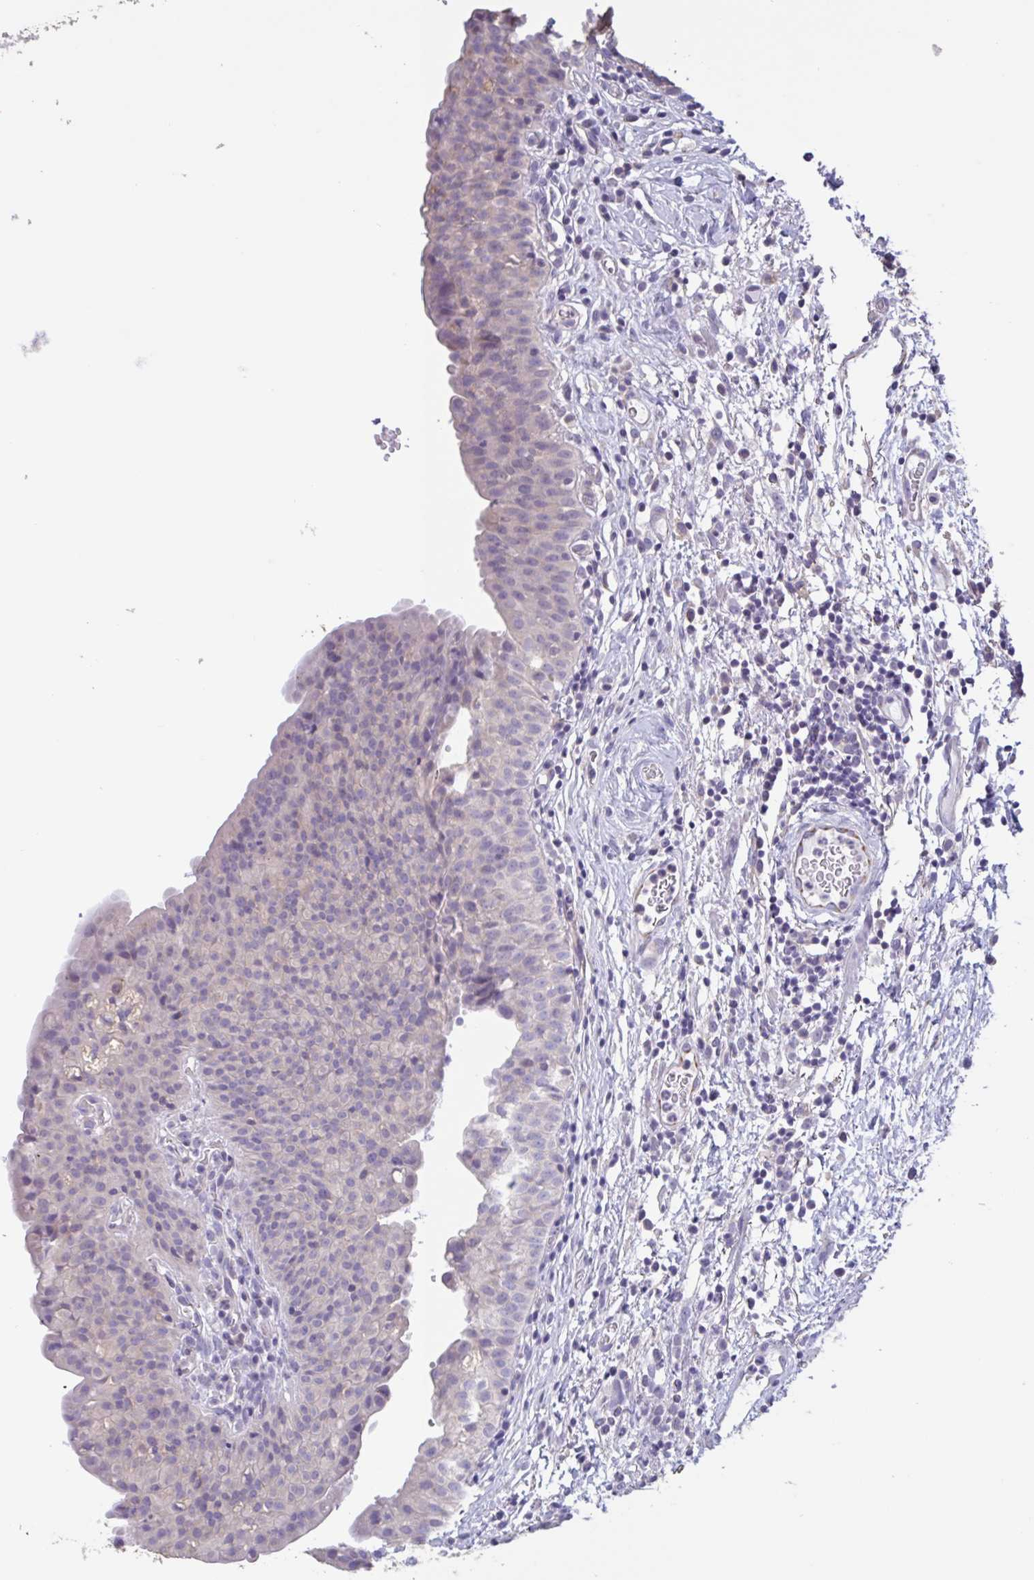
{"staining": {"intensity": "moderate", "quantity": "<25%", "location": "cytoplasmic/membranous"}, "tissue": "urinary bladder", "cell_type": "Urothelial cells", "image_type": "normal", "snomed": [{"axis": "morphology", "description": "Normal tissue, NOS"}, {"axis": "morphology", "description": "Inflammation, NOS"}, {"axis": "topography", "description": "Urinary bladder"}], "caption": "This micrograph displays immunohistochemistry (IHC) staining of unremarkable human urinary bladder, with low moderate cytoplasmic/membranous positivity in about <25% of urothelial cells.", "gene": "CHMP5", "patient": {"sex": "male", "age": 57}}